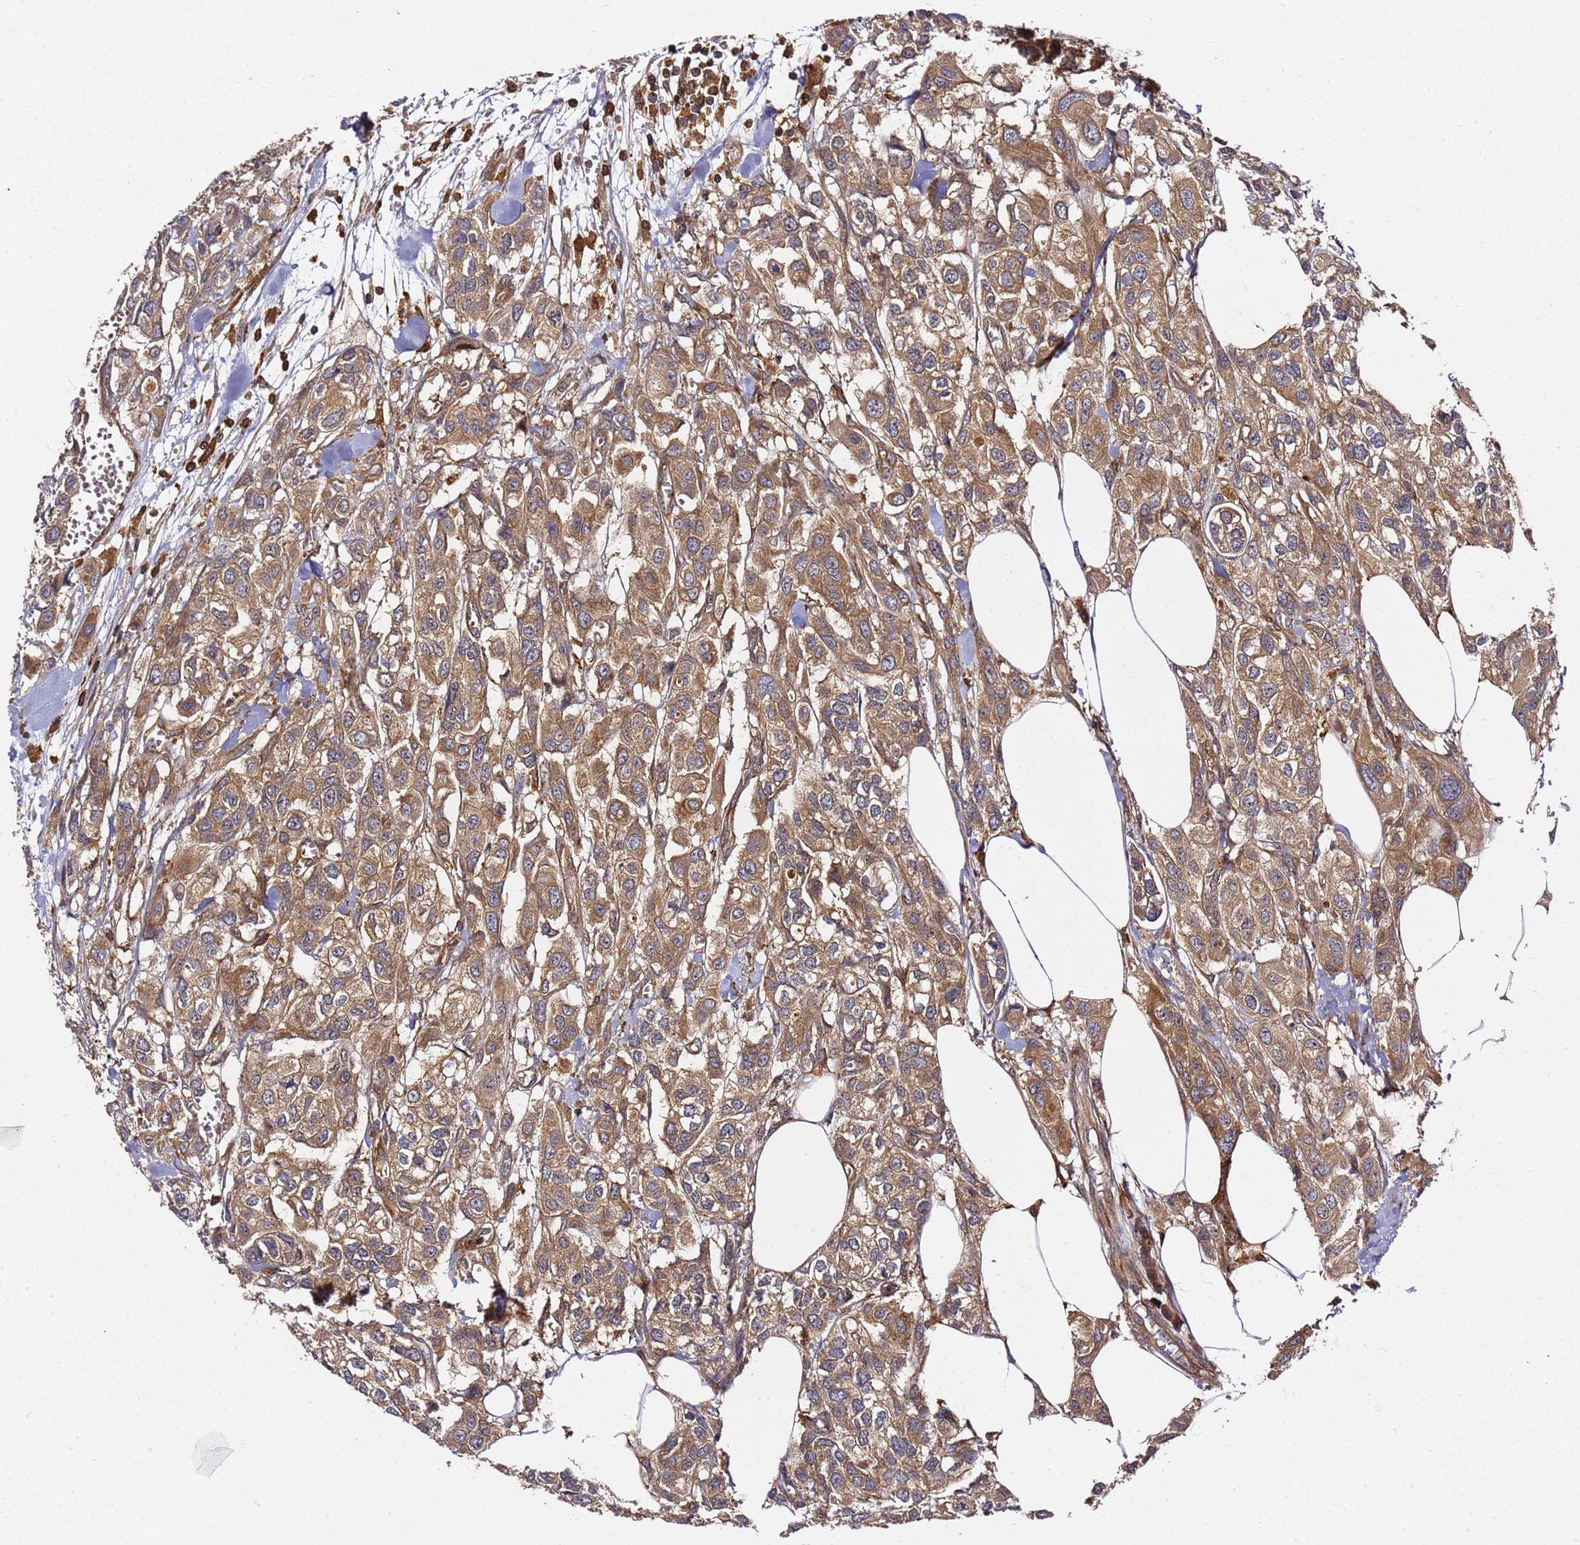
{"staining": {"intensity": "moderate", "quantity": ">75%", "location": "cytoplasmic/membranous"}, "tissue": "urothelial cancer", "cell_type": "Tumor cells", "image_type": "cancer", "snomed": [{"axis": "morphology", "description": "Urothelial carcinoma, High grade"}, {"axis": "topography", "description": "Urinary bladder"}], "caption": "Urothelial carcinoma (high-grade) stained for a protein (brown) demonstrates moderate cytoplasmic/membranous positive expression in approximately >75% of tumor cells.", "gene": "PRMT7", "patient": {"sex": "male", "age": 67}}